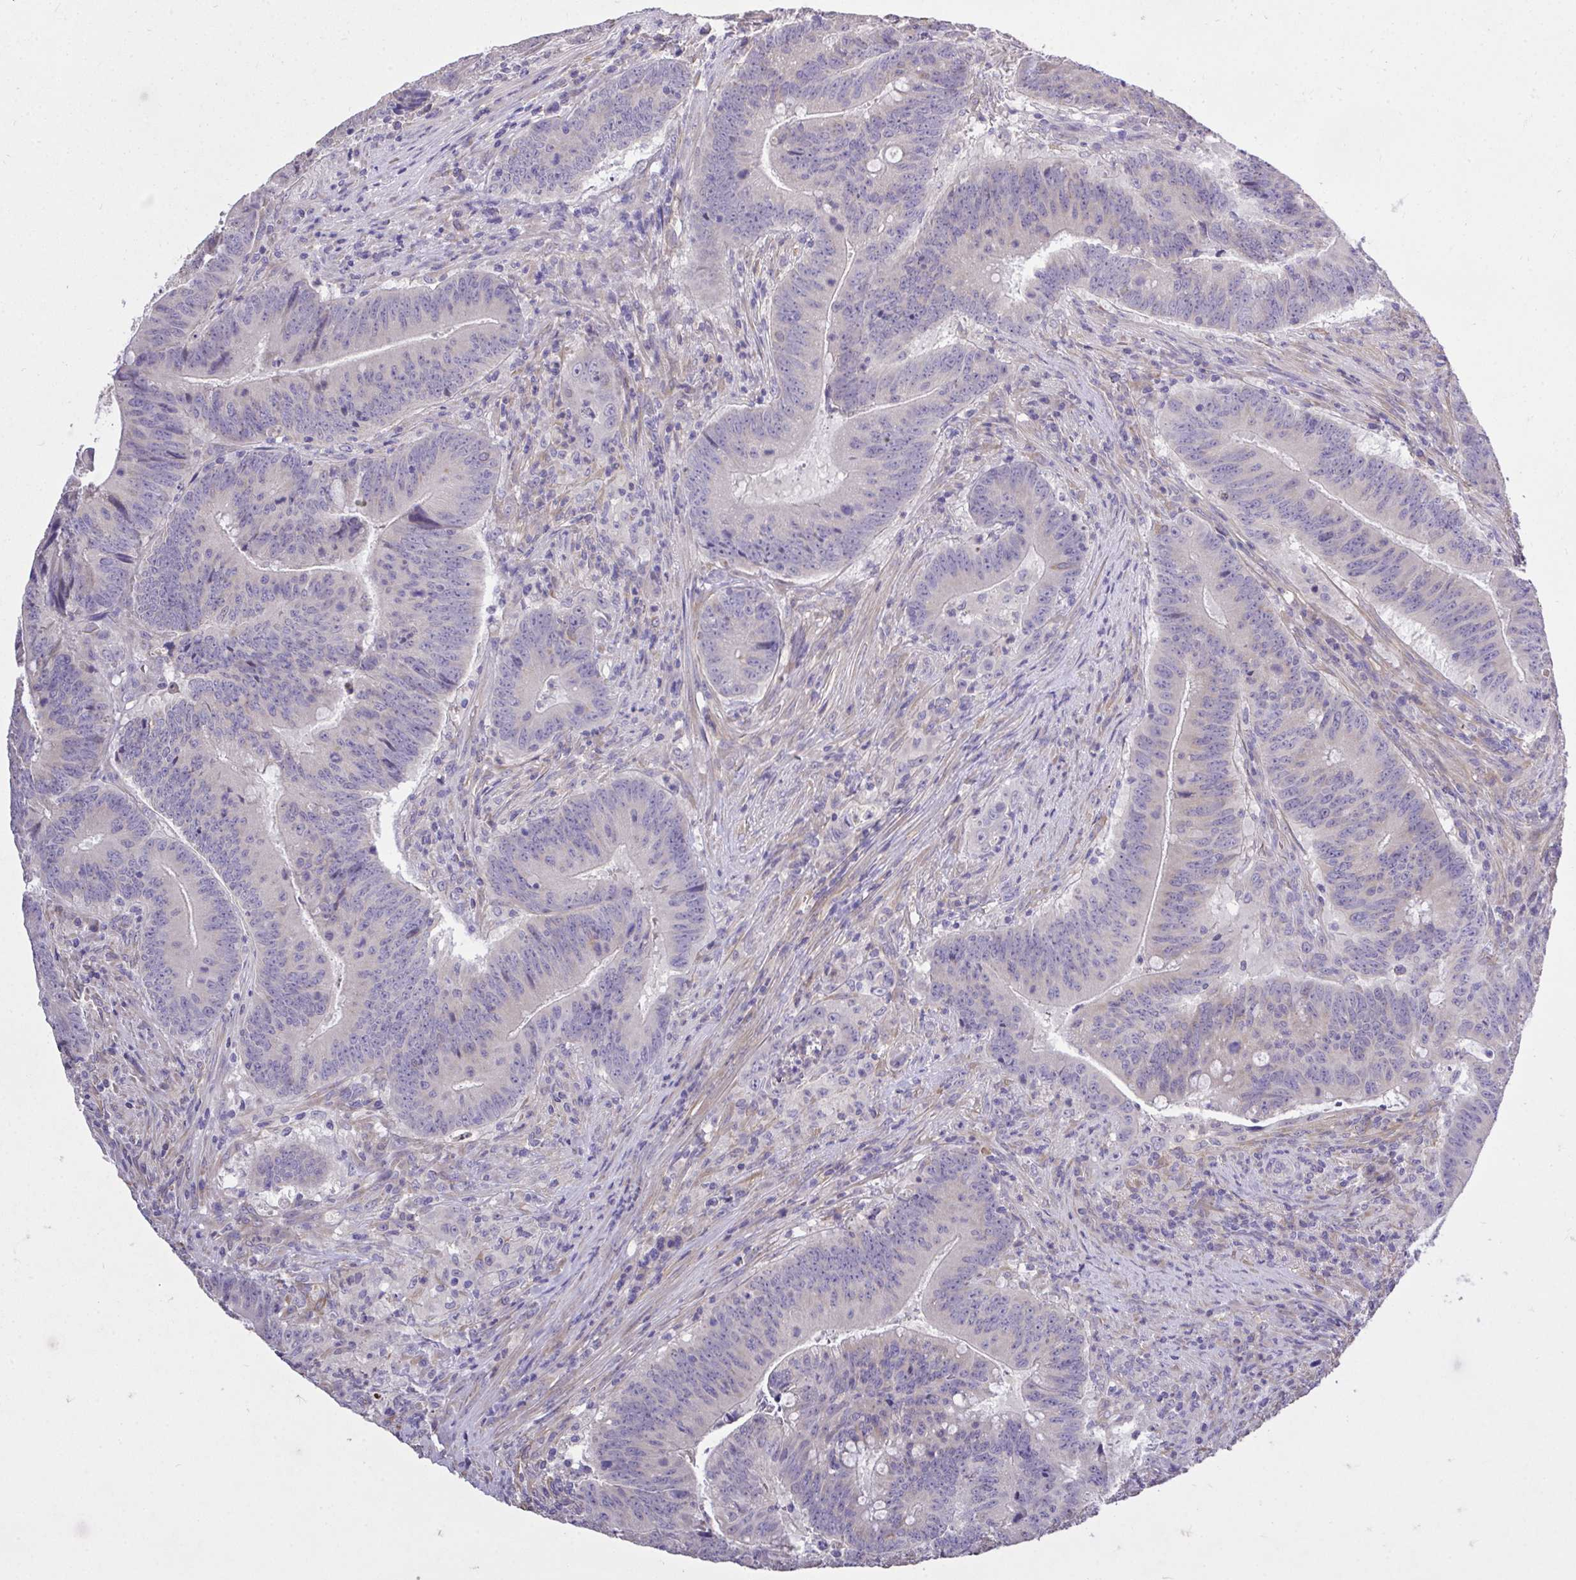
{"staining": {"intensity": "negative", "quantity": "none", "location": "none"}, "tissue": "colorectal cancer", "cell_type": "Tumor cells", "image_type": "cancer", "snomed": [{"axis": "morphology", "description": "Adenocarcinoma, NOS"}, {"axis": "topography", "description": "Colon"}], "caption": "An IHC image of colorectal cancer is shown. There is no staining in tumor cells of colorectal cancer.", "gene": "MPC2", "patient": {"sex": "female", "age": 87}}